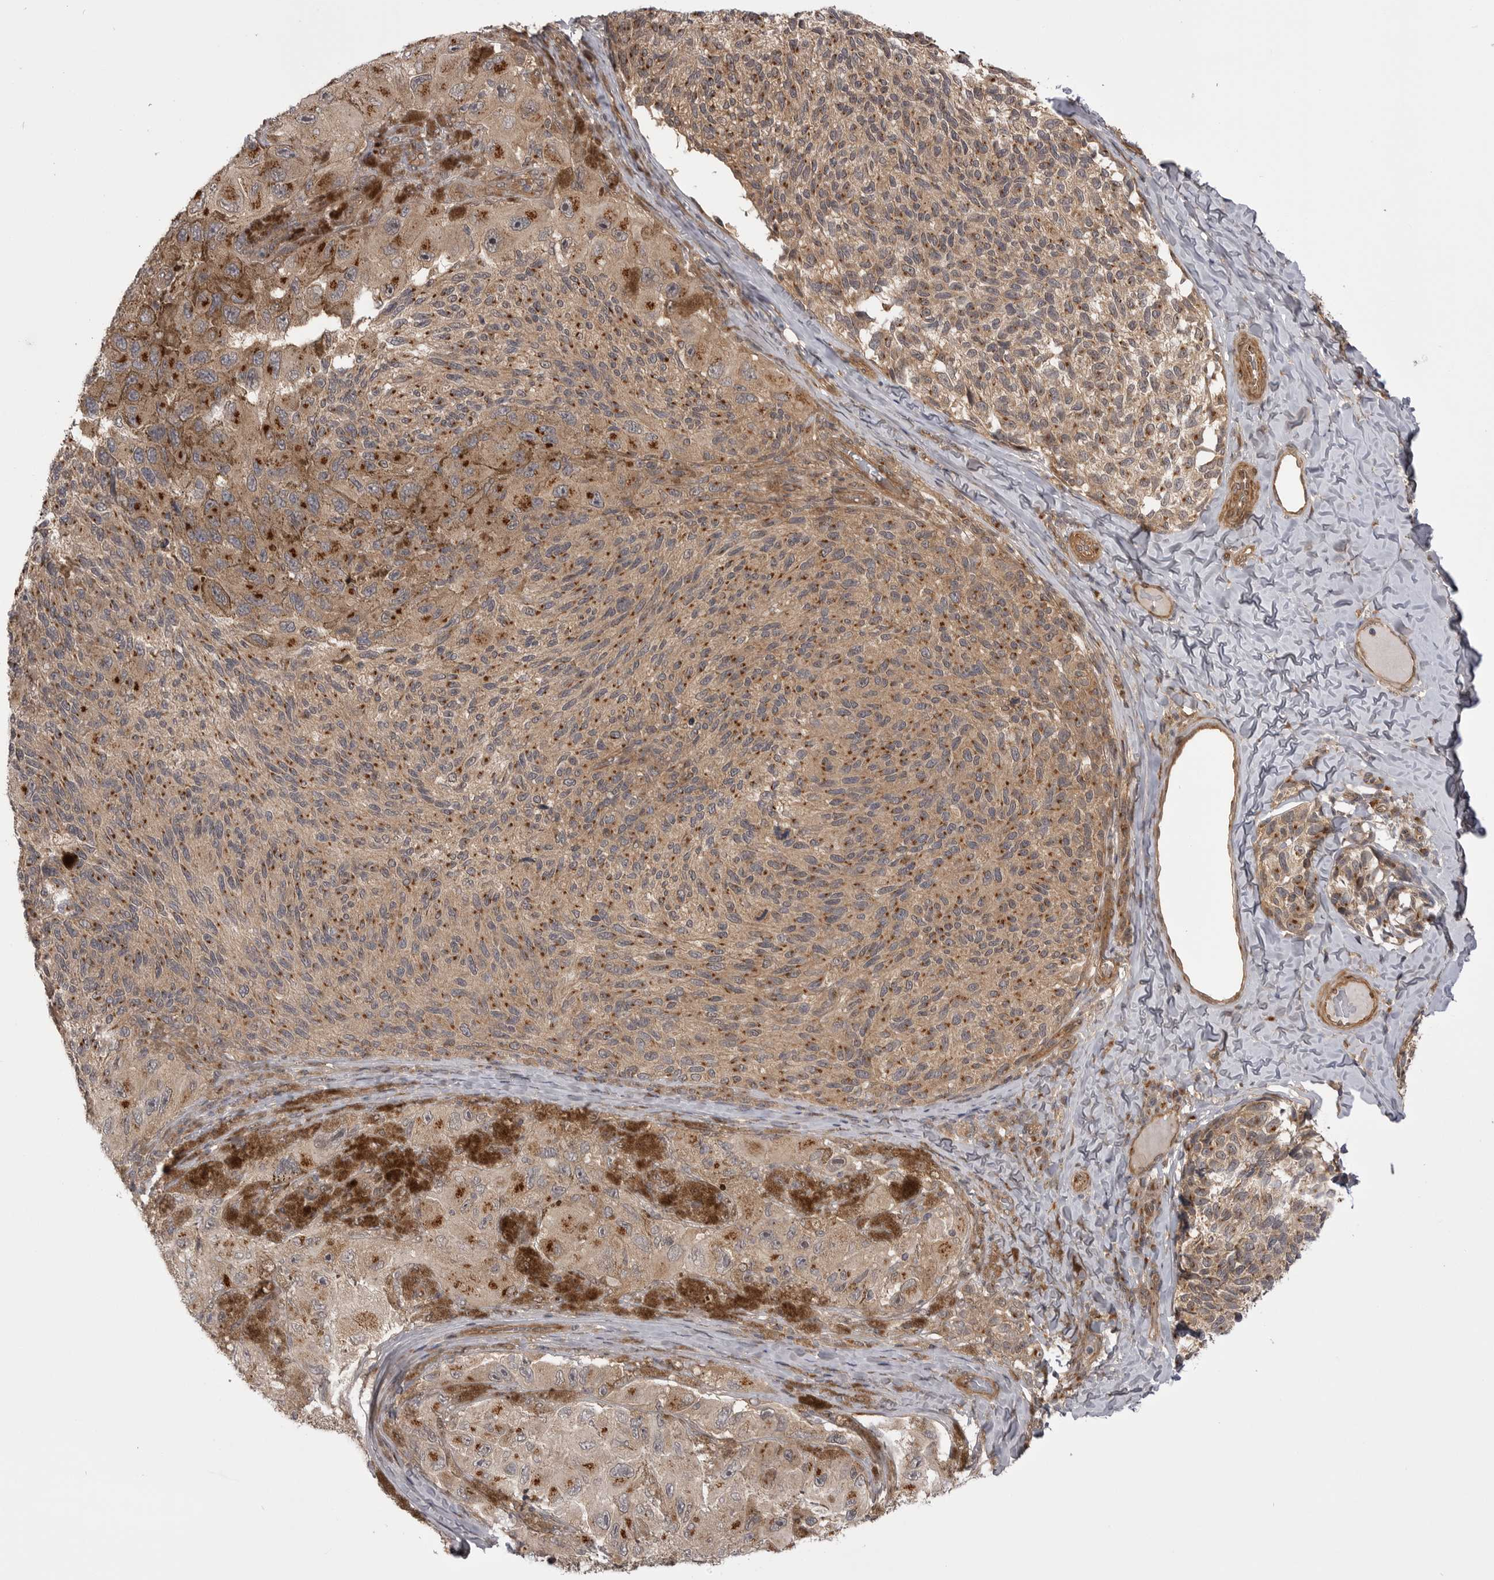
{"staining": {"intensity": "moderate", "quantity": ">75%", "location": "cytoplasmic/membranous"}, "tissue": "melanoma", "cell_type": "Tumor cells", "image_type": "cancer", "snomed": [{"axis": "morphology", "description": "Malignant melanoma, NOS"}, {"axis": "topography", "description": "Skin"}], "caption": "Moderate cytoplasmic/membranous protein positivity is seen in about >75% of tumor cells in melanoma.", "gene": "PDCL", "patient": {"sex": "female", "age": 73}}